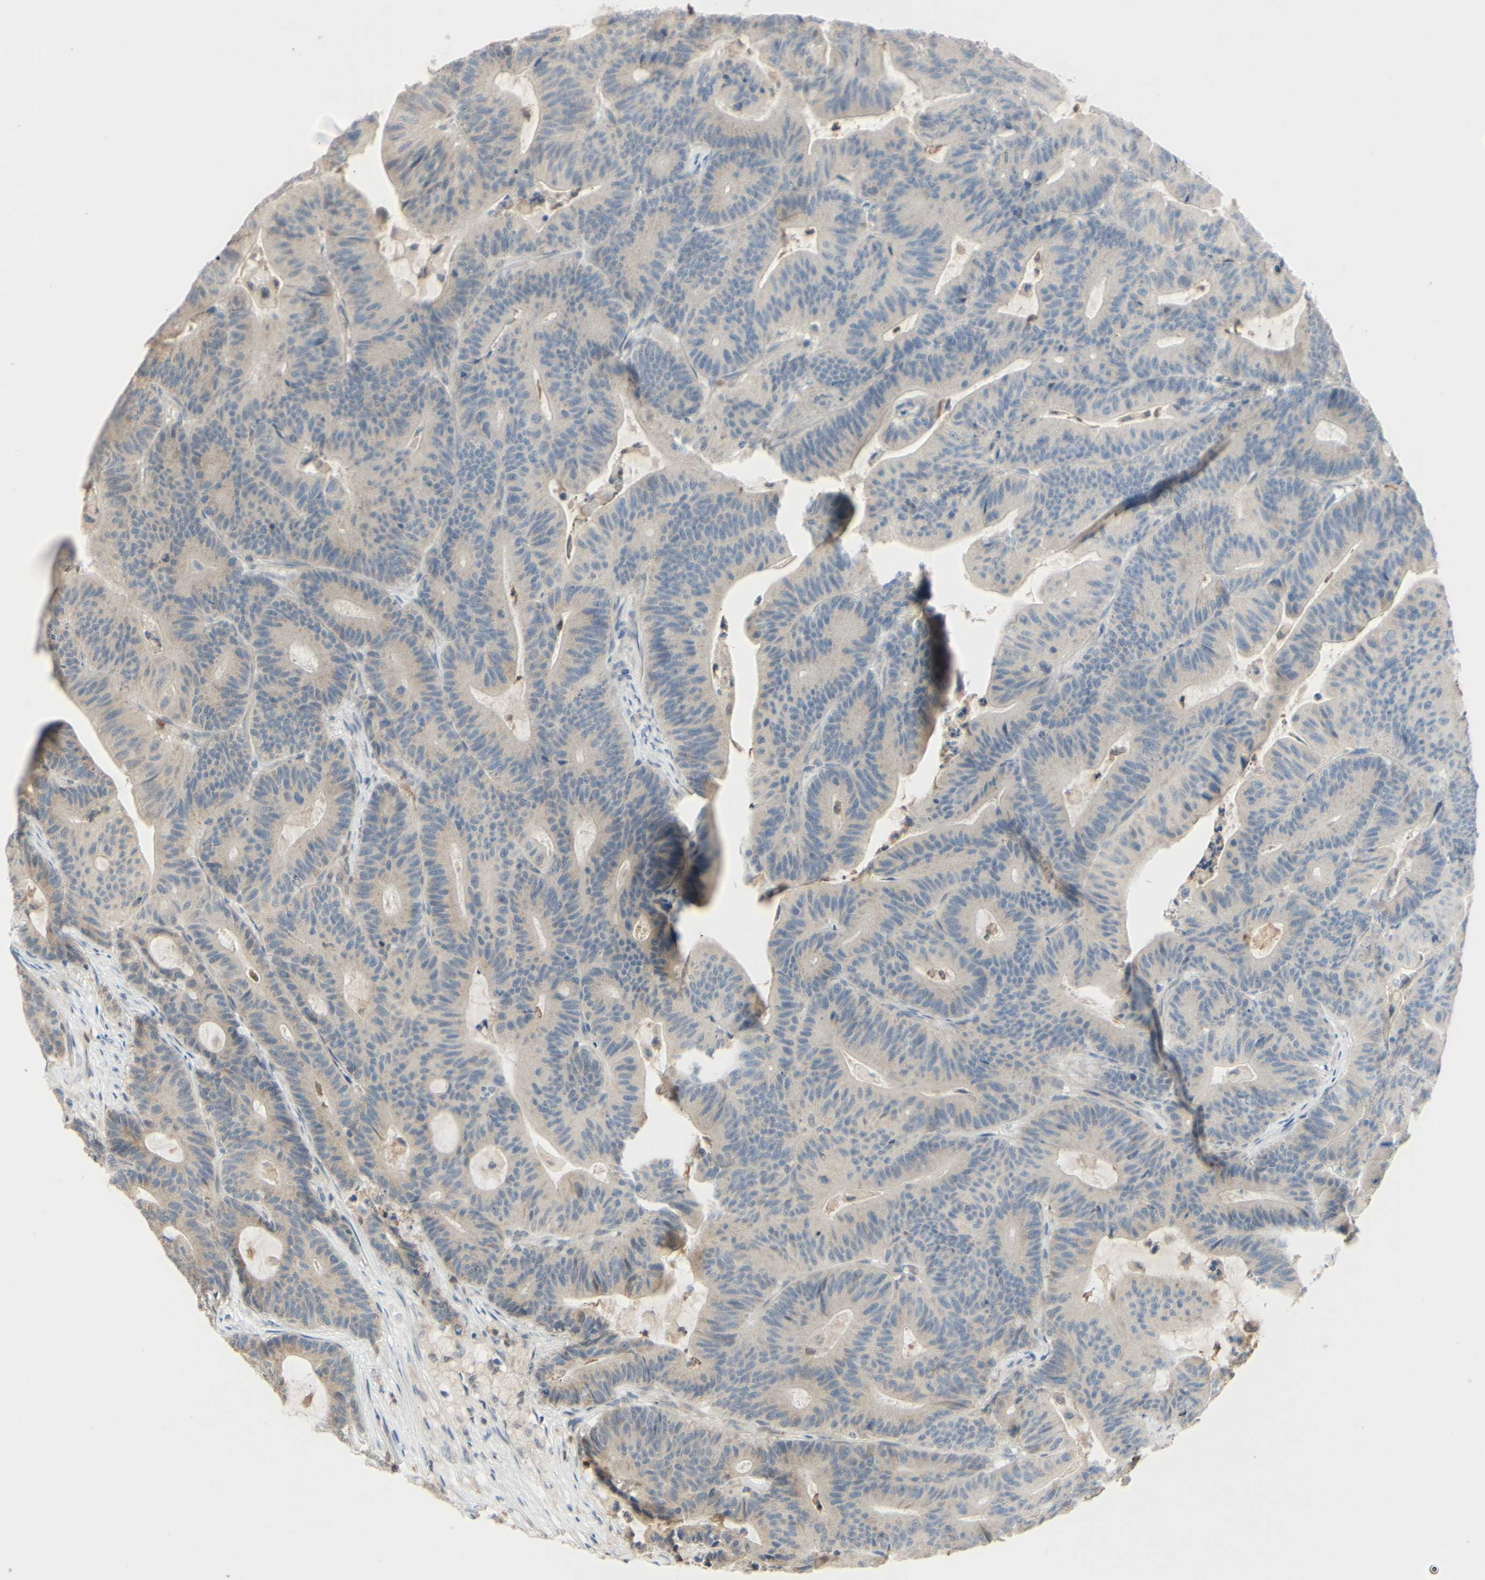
{"staining": {"intensity": "weak", "quantity": ">75%", "location": "cytoplasmic/membranous"}, "tissue": "colorectal cancer", "cell_type": "Tumor cells", "image_type": "cancer", "snomed": [{"axis": "morphology", "description": "Adenocarcinoma, NOS"}, {"axis": "topography", "description": "Colon"}], "caption": "A high-resolution micrograph shows immunohistochemistry (IHC) staining of colorectal cancer (adenocarcinoma), which exhibits weak cytoplasmic/membranous positivity in approximately >75% of tumor cells. The protein is shown in brown color, while the nuclei are stained blue.", "gene": "GATA1", "patient": {"sex": "female", "age": 84}}